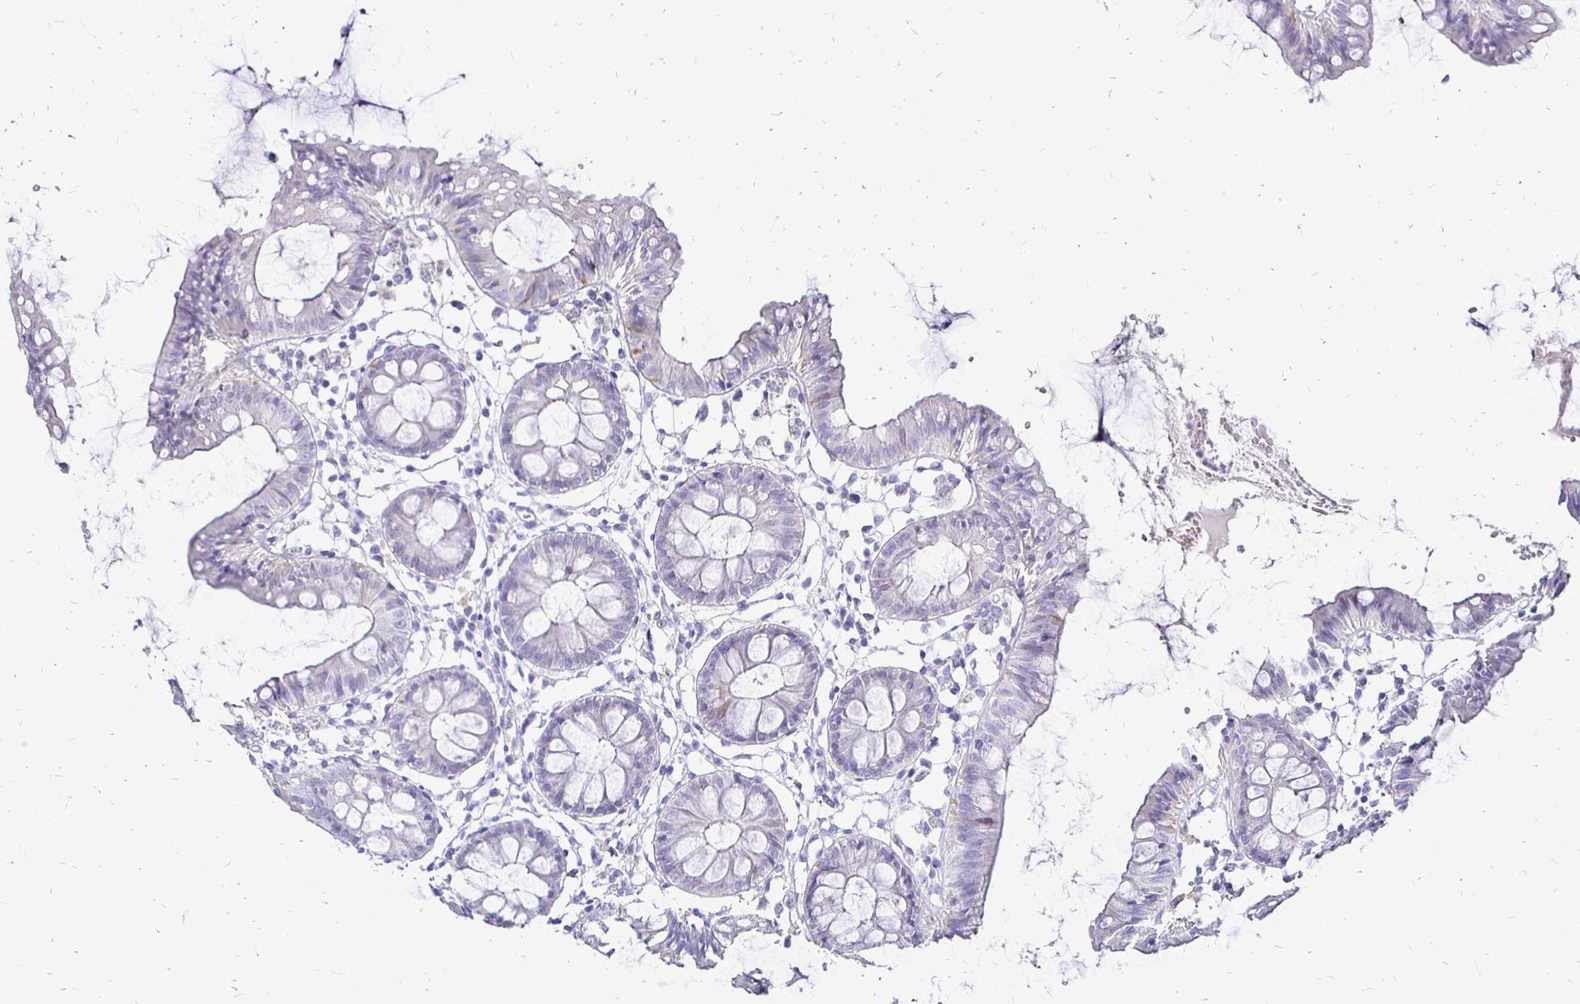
{"staining": {"intensity": "negative", "quantity": "none", "location": "none"}, "tissue": "colon", "cell_type": "Endothelial cells", "image_type": "normal", "snomed": [{"axis": "morphology", "description": "Normal tissue, NOS"}, {"axis": "topography", "description": "Colon"}], "caption": "A high-resolution micrograph shows immunohistochemistry staining of benign colon, which shows no significant staining in endothelial cells.", "gene": "IRGC", "patient": {"sex": "female", "age": 84}}